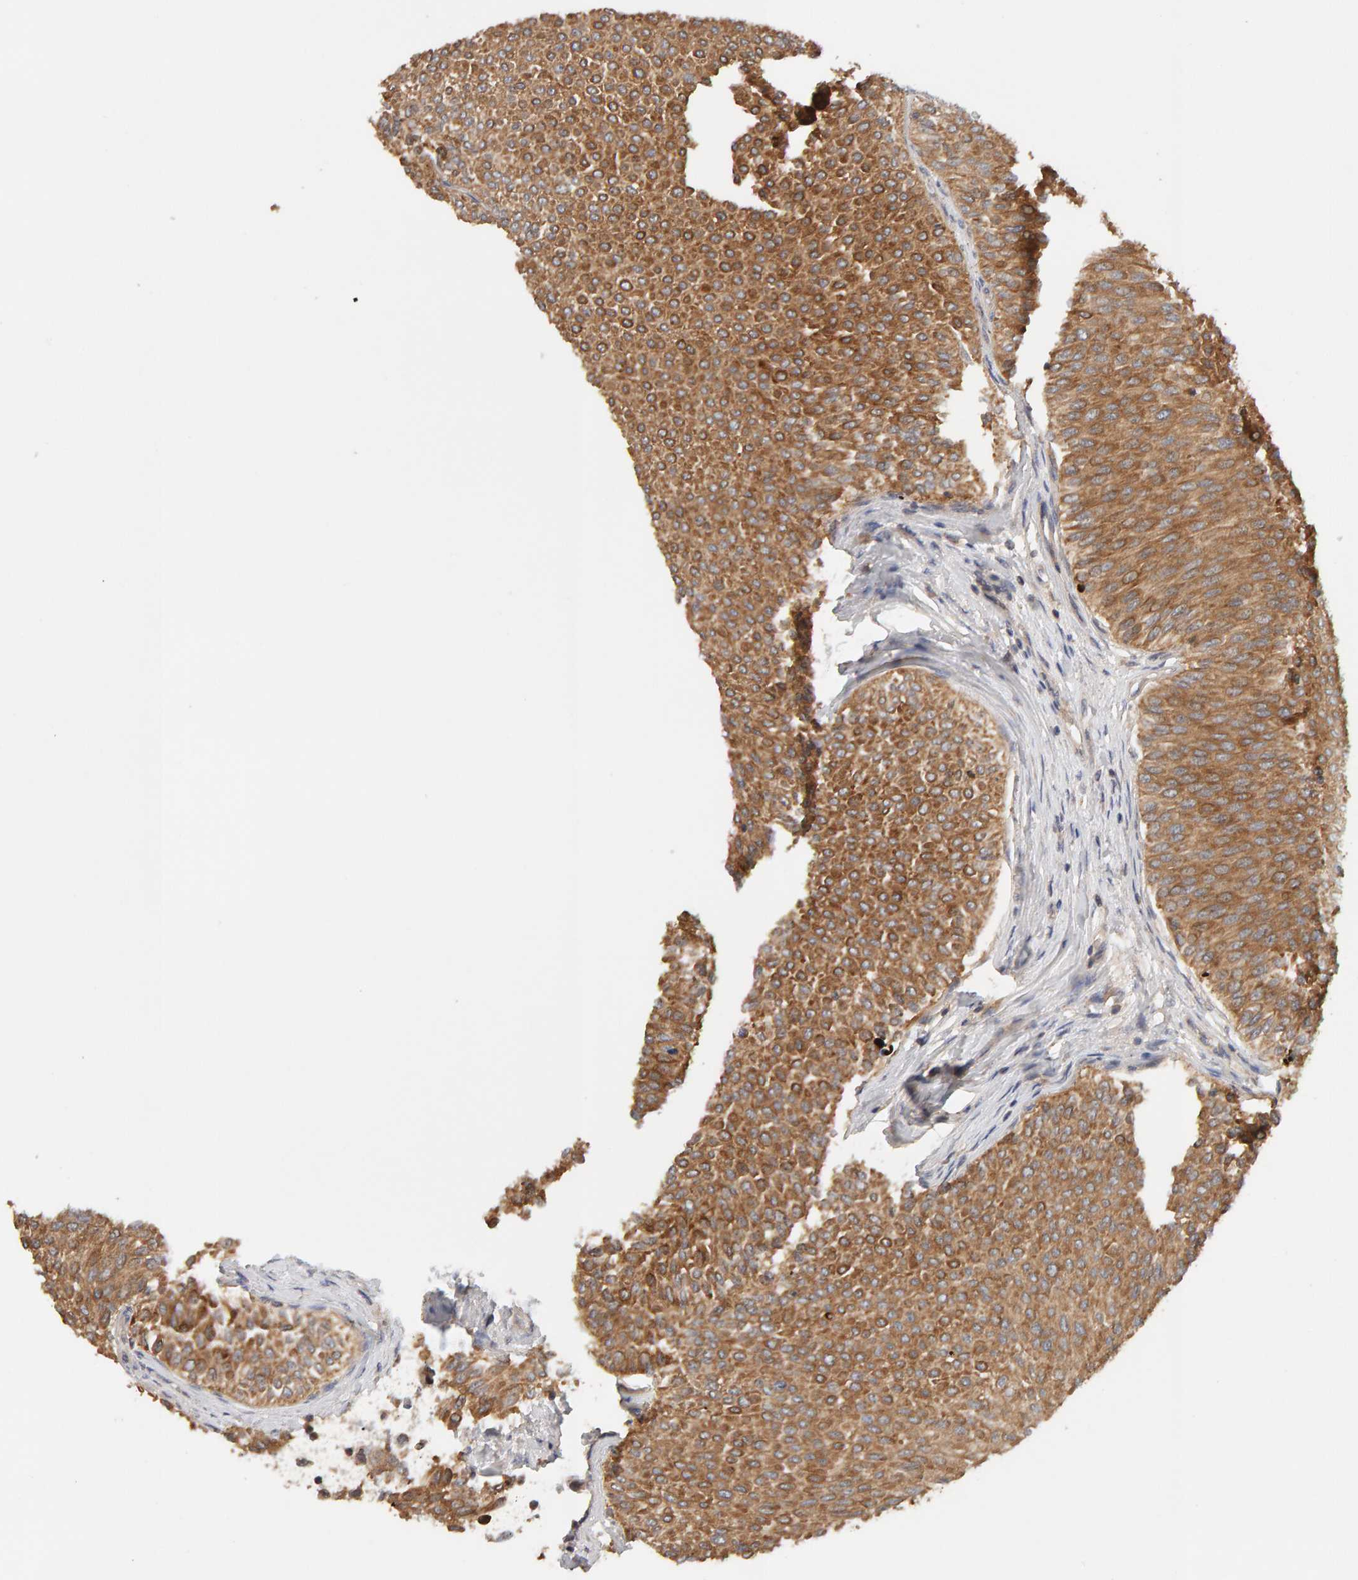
{"staining": {"intensity": "moderate", "quantity": ">75%", "location": "cytoplasmic/membranous"}, "tissue": "urothelial cancer", "cell_type": "Tumor cells", "image_type": "cancer", "snomed": [{"axis": "morphology", "description": "Urothelial carcinoma, Low grade"}, {"axis": "topography", "description": "Urinary bladder"}], "caption": "Low-grade urothelial carcinoma stained for a protein exhibits moderate cytoplasmic/membranous positivity in tumor cells. The protein of interest is stained brown, and the nuclei are stained in blue (DAB IHC with brightfield microscopy, high magnification).", "gene": "DNAJC7", "patient": {"sex": "male", "age": 78}}